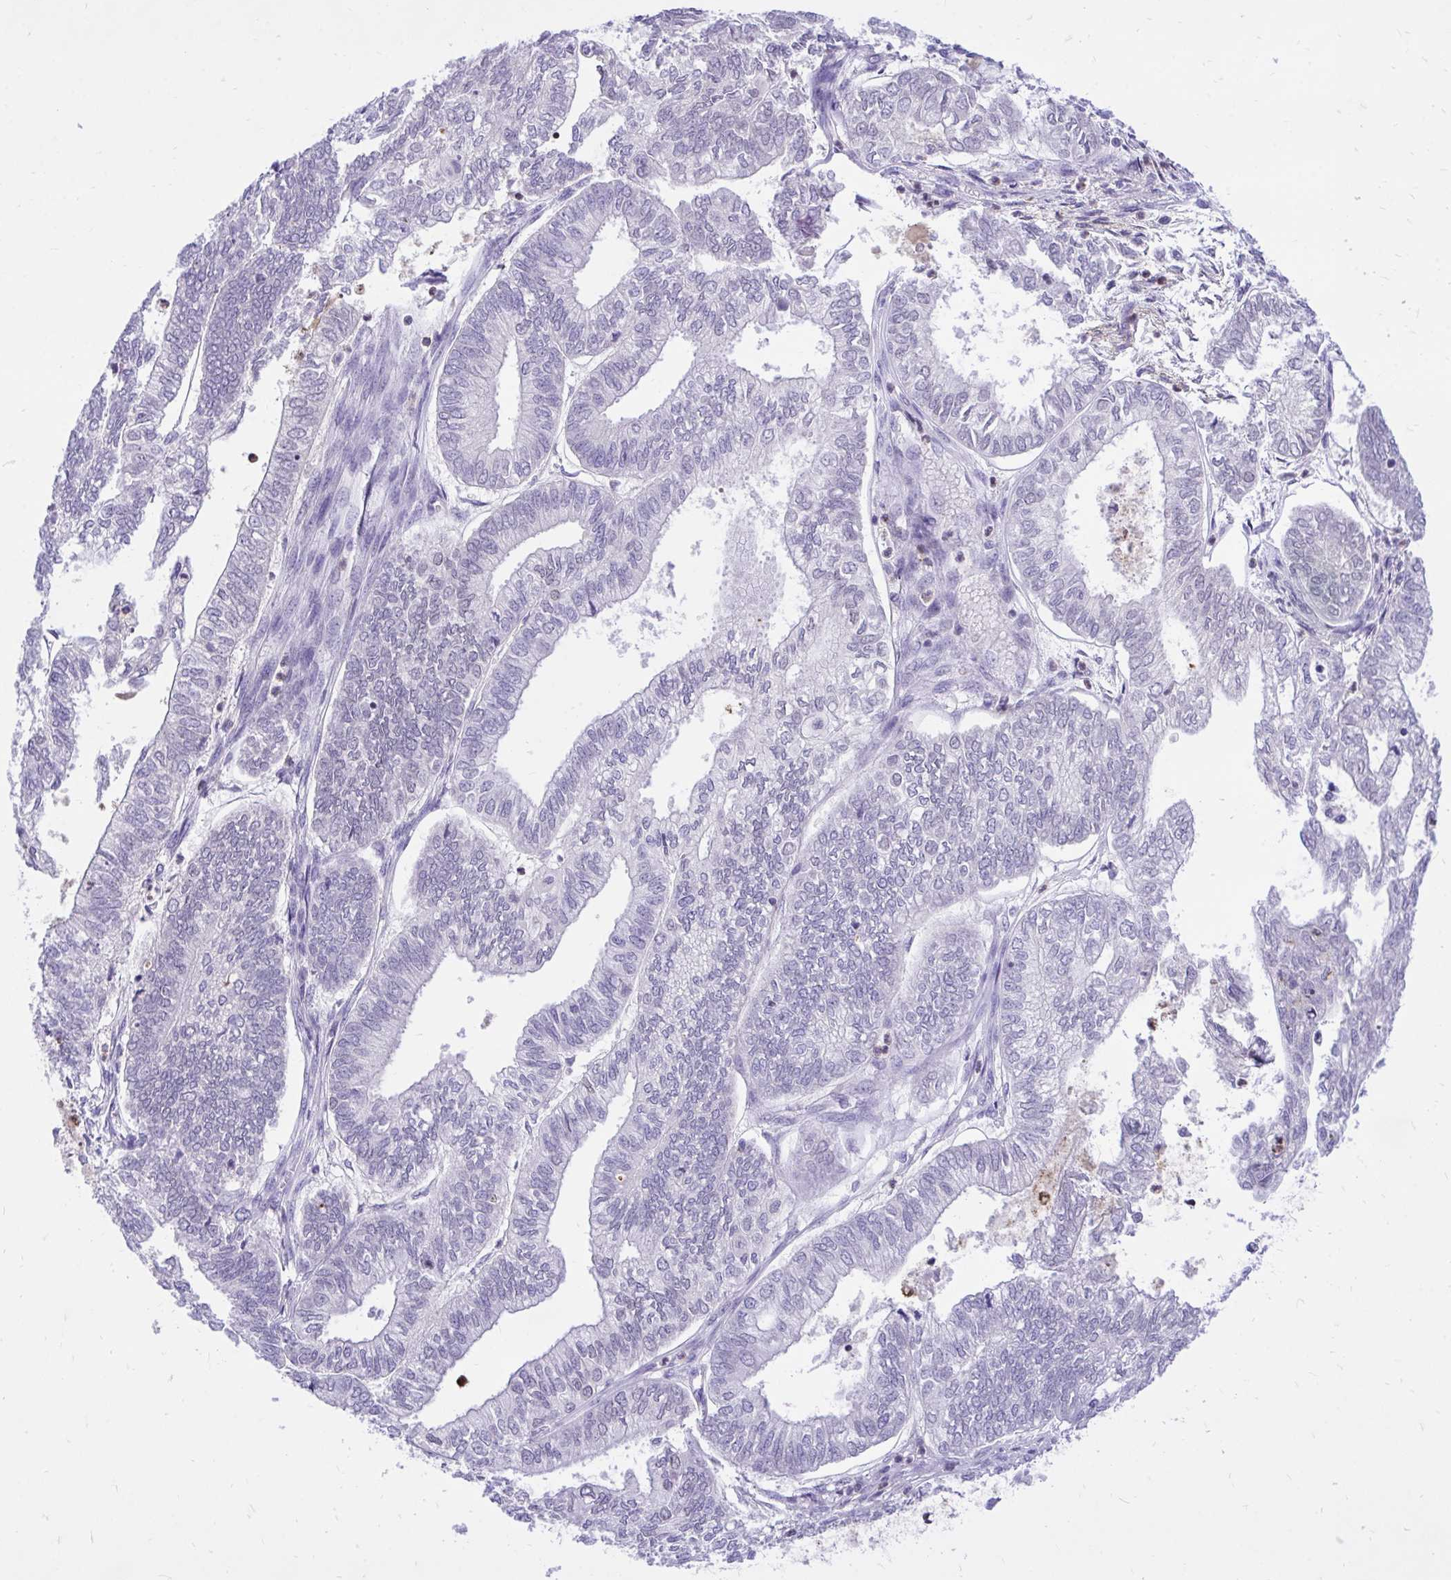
{"staining": {"intensity": "negative", "quantity": "none", "location": "none"}, "tissue": "ovarian cancer", "cell_type": "Tumor cells", "image_type": "cancer", "snomed": [{"axis": "morphology", "description": "Carcinoma, endometroid"}, {"axis": "topography", "description": "Ovary"}], "caption": "IHC histopathology image of neoplastic tissue: endometroid carcinoma (ovarian) stained with DAB (3,3'-diaminobenzidine) exhibits no significant protein staining in tumor cells.", "gene": "CXCL8", "patient": {"sex": "female", "age": 64}}